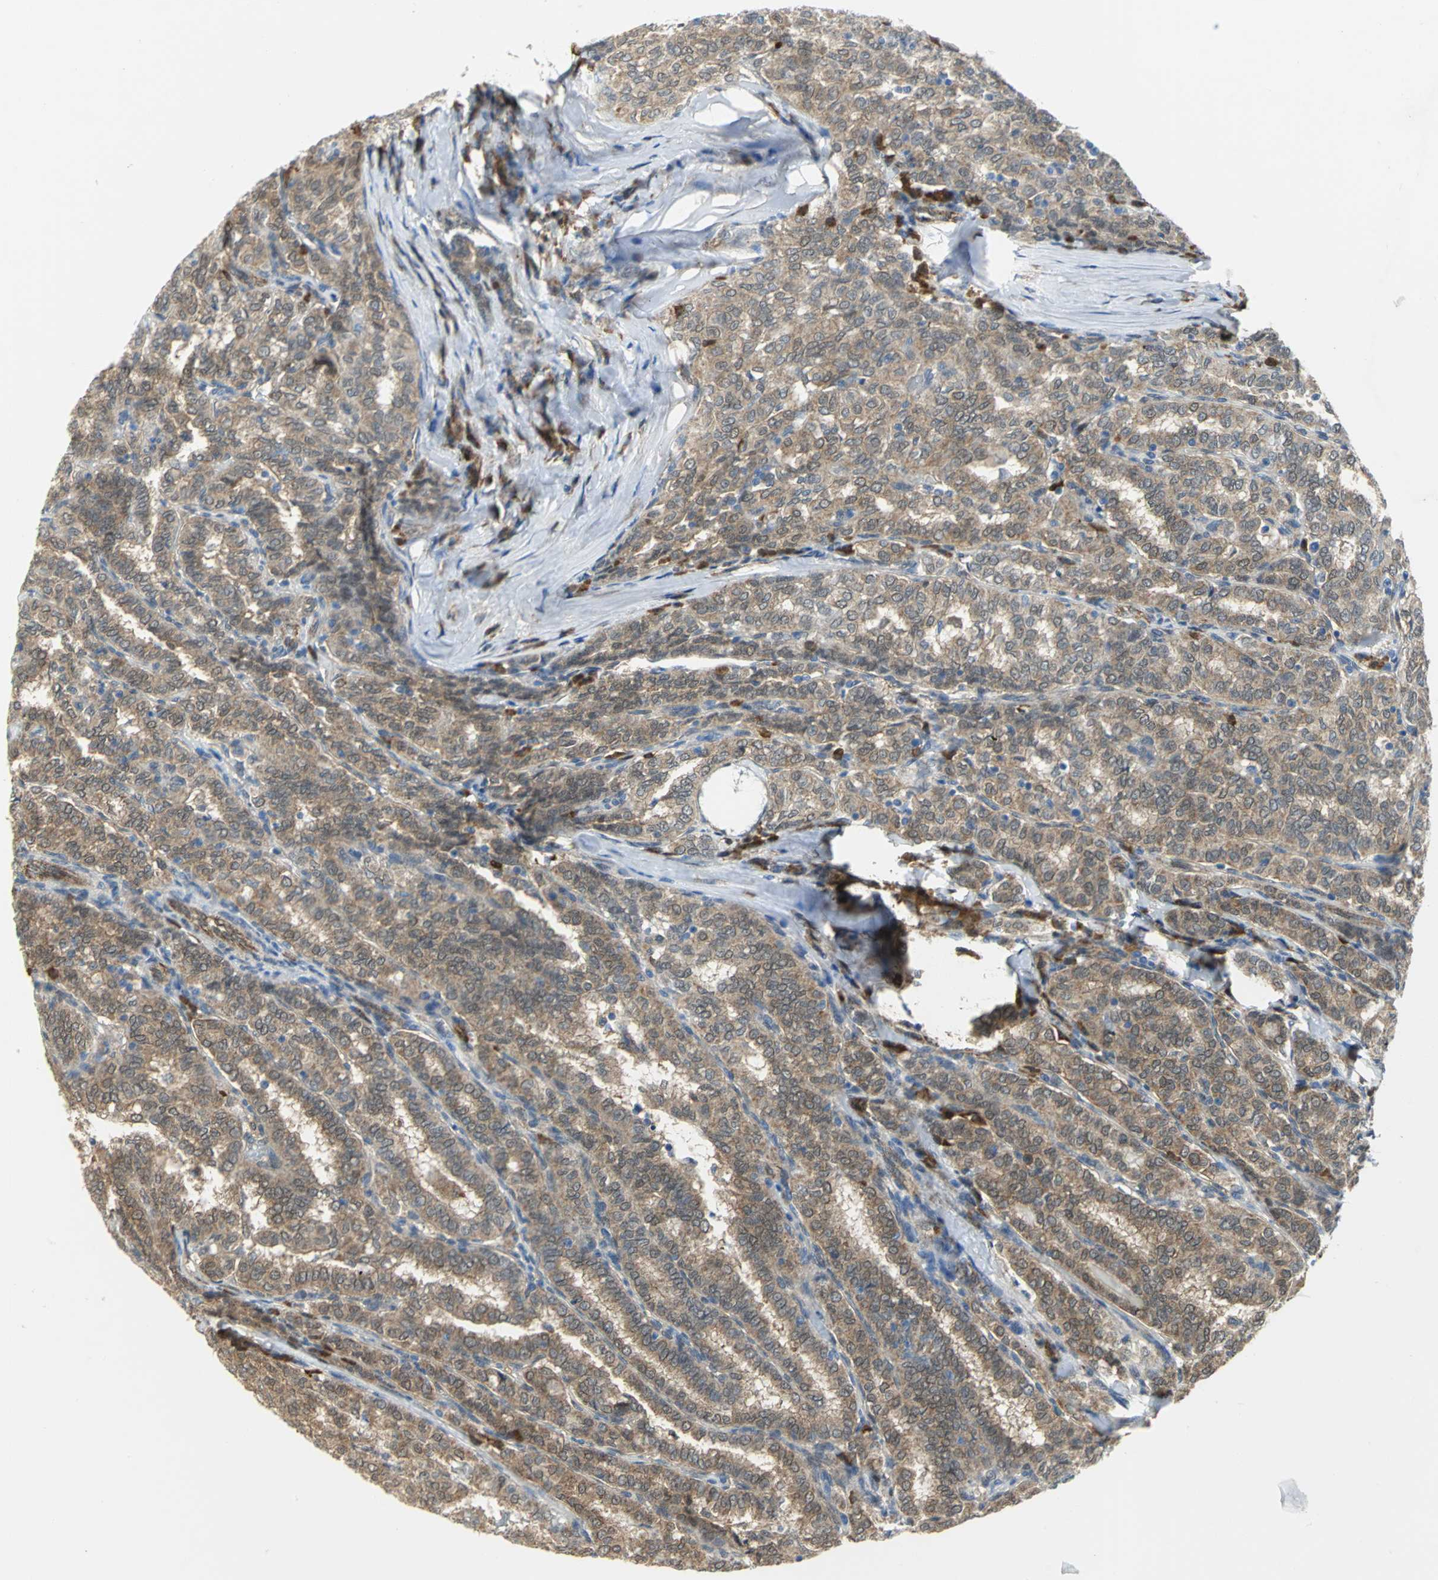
{"staining": {"intensity": "weak", "quantity": ">75%", "location": "cytoplasmic/membranous"}, "tissue": "thyroid cancer", "cell_type": "Tumor cells", "image_type": "cancer", "snomed": [{"axis": "morphology", "description": "Papillary adenocarcinoma, NOS"}, {"axis": "topography", "description": "Thyroid gland"}], "caption": "Immunohistochemical staining of papillary adenocarcinoma (thyroid) displays weak cytoplasmic/membranous protein expression in about >75% of tumor cells.", "gene": "PGM3", "patient": {"sex": "female", "age": 30}}